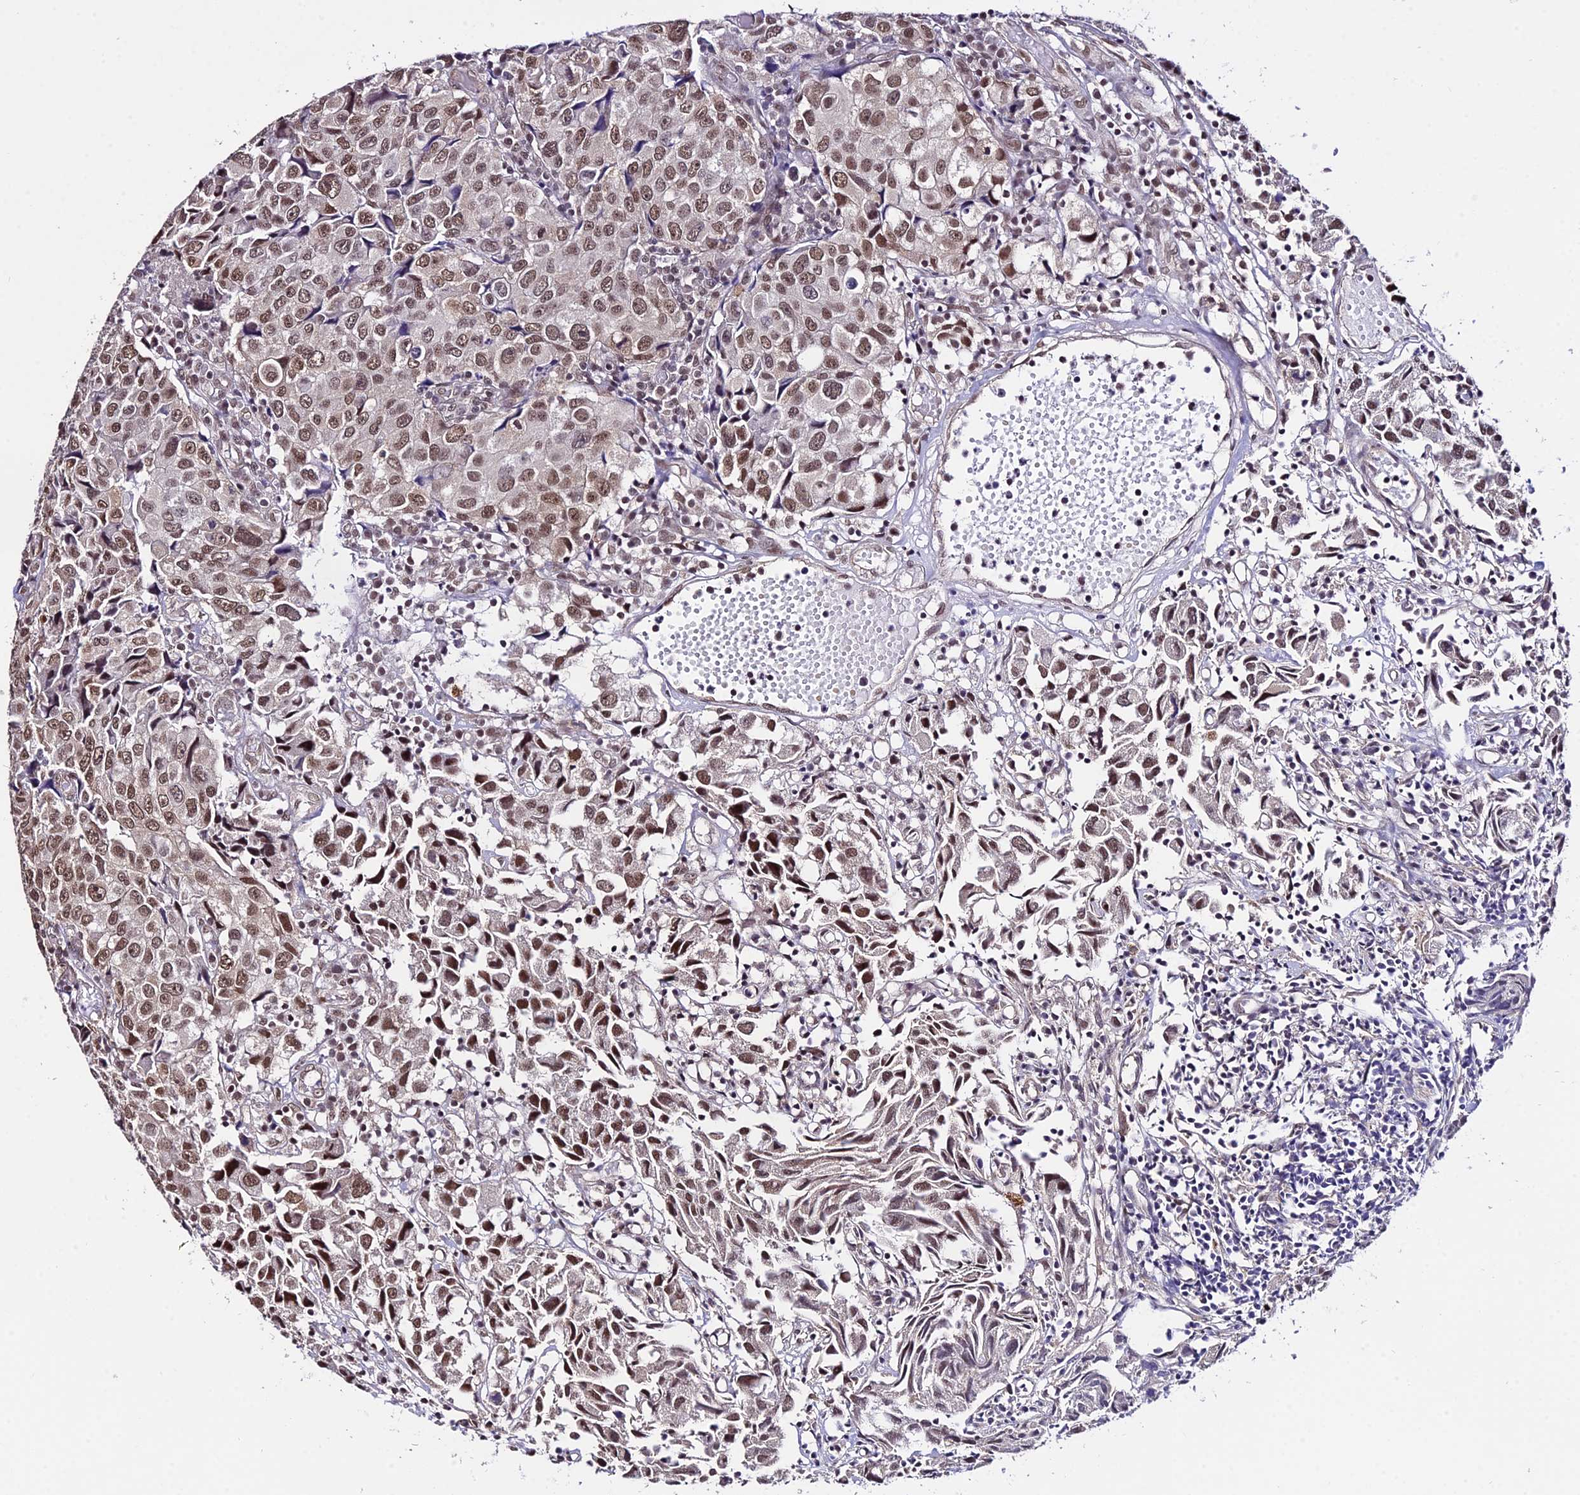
{"staining": {"intensity": "moderate", "quantity": ">75%", "location": "nuclear"}, "tissue": "urothelial cancer", "cell_type": "Tumor cells", "image_type": "cancer", "snomed": [{"axis": "morphology", "description": "Urothelial carcinoma, High grade"}, {"axis": "topography", "description": "Urinary bladder"}], "caption": "Urothelial carcinoma (high-grade) tissue demonstrates moderate nuclear staining in approximately >75% of tumor cells, visualized by immunohistochemistry.", "gene": "POLR2I", "patient": {"sex": "female", "age": 75}}